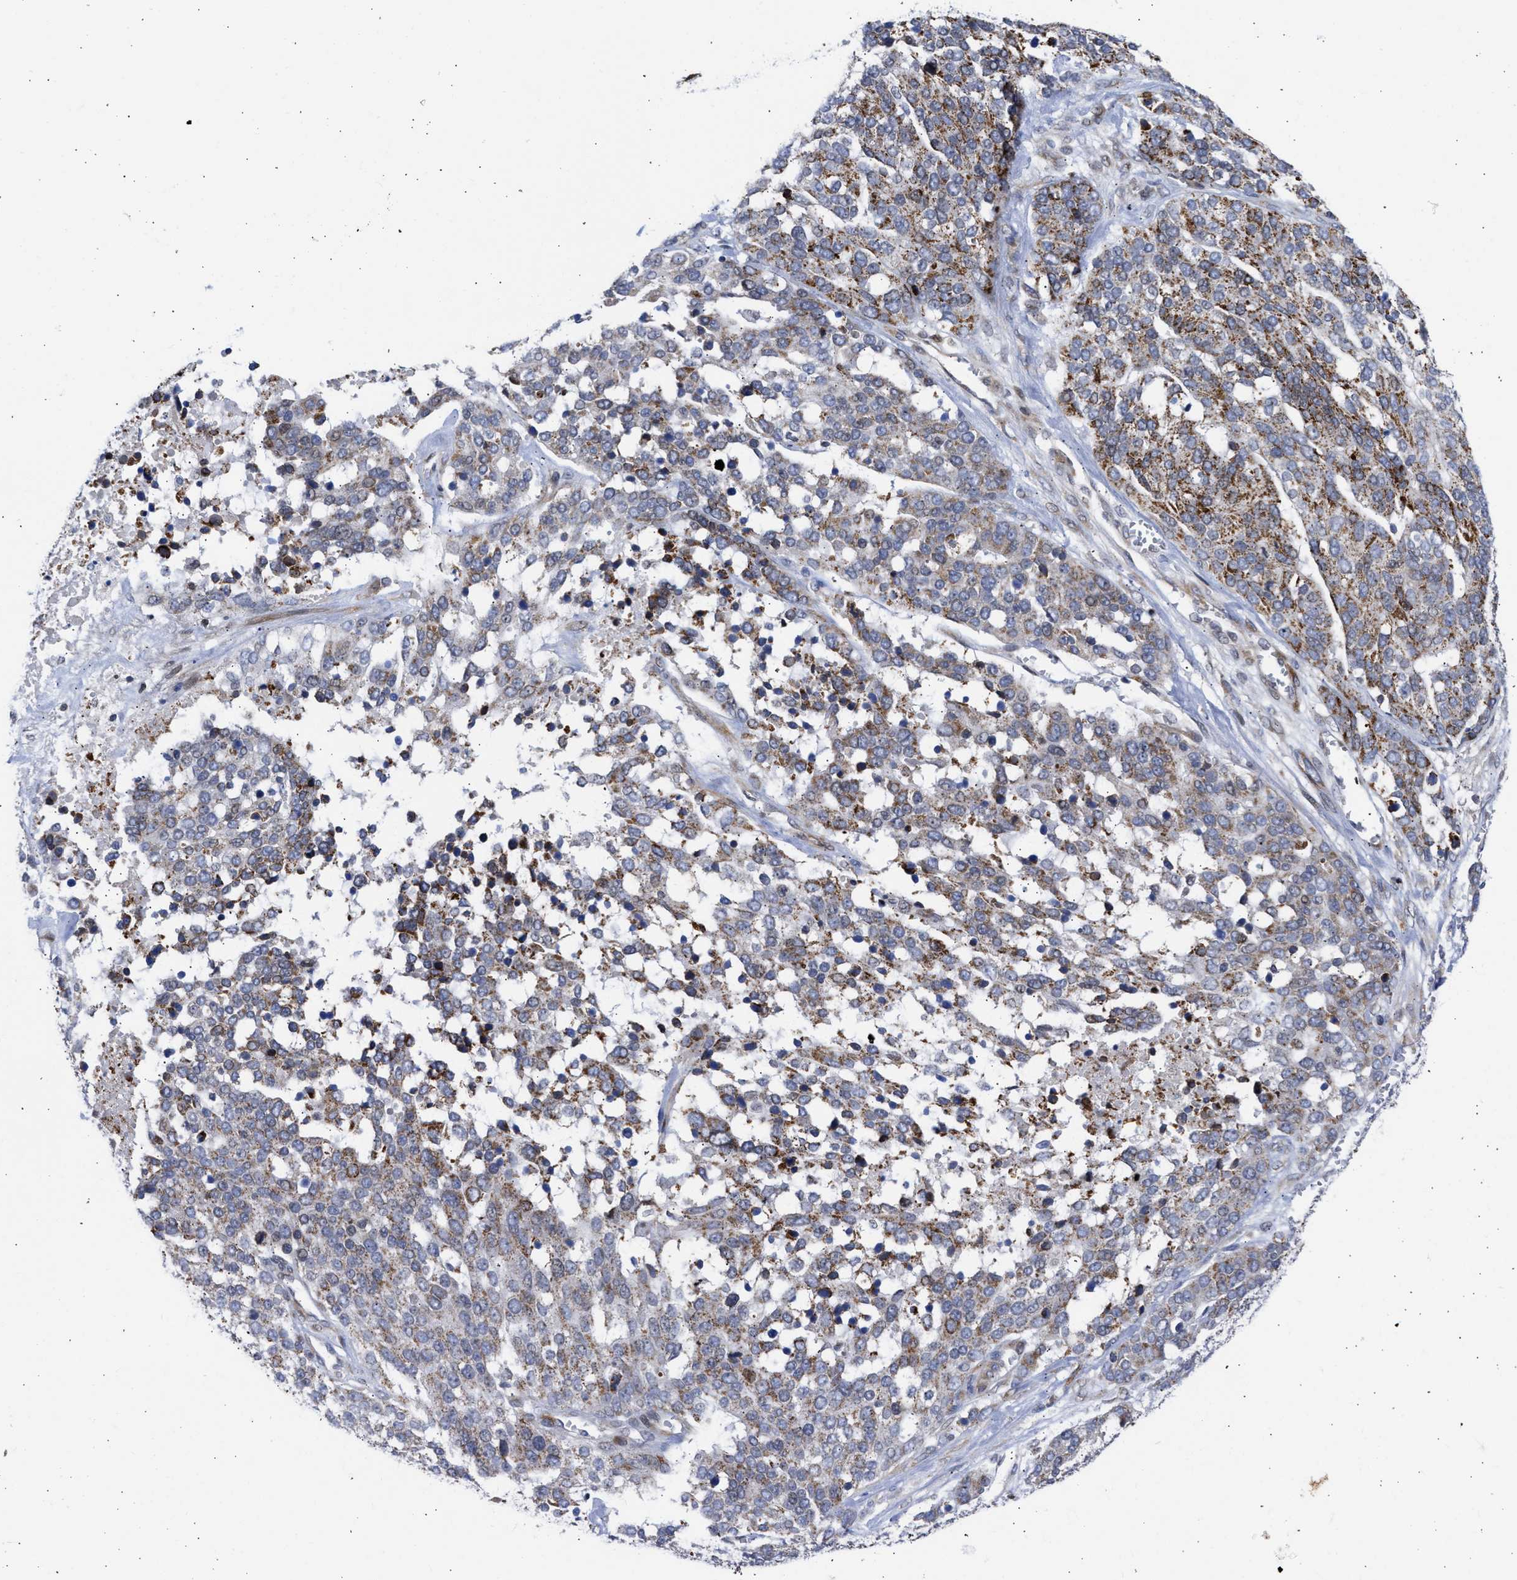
{"staining": {"intensity": "moderate", "quantity": "25%-75%", "location": "cytoplasmic/membranous"}, "tissue": "ovarian cancer", "cell_type": "Tumor cells", "image_type": "cancer", "snomed": [{"axis": "morphology", "description": "Cystadenocarcinoma, serous, NOS"}, {"axis": "topography", "description": "Ovary"}], "caption": "DAB immunohistochemical staining of human ovarian cancer reveals moderate cytoplasmic/membranous protein expression in about 25%-75% of tumor cells.", "gene": "NUP35", "patient": {"sex": "female", "age": 44}}